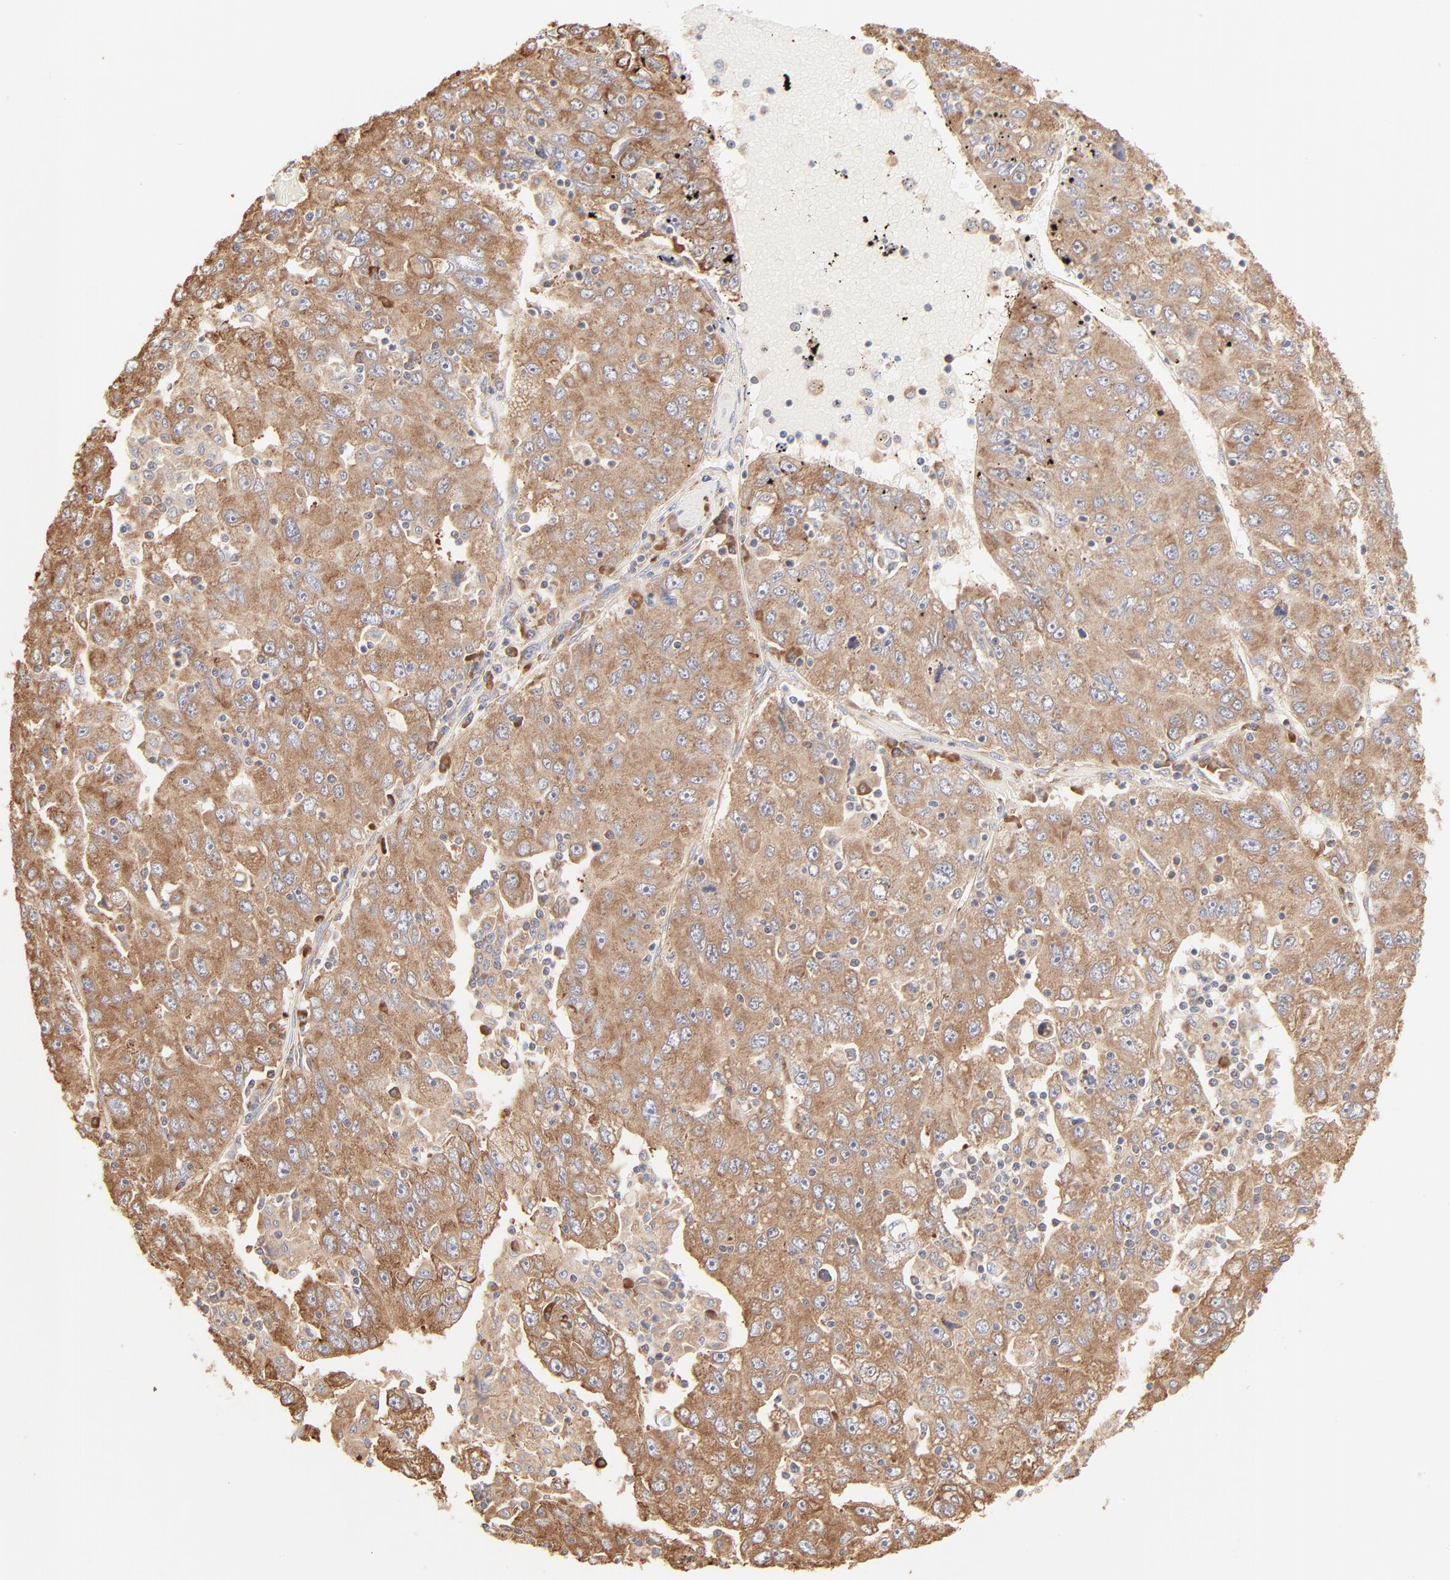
{"staining": {"intensity": "moderate", "quantity": ">75%", "location": "cytoplasmic/membranous"}, "tissue": "liver cancer", "cell_type": "Tumor cells", "image_type": "cancer", "snomed": [{"axis": "morphology", "description": "Carcinoma, Hepatocellular, NOS"}, {"axis": "topography", "description": "Liver"}], "caption": "The histopathology image reveals immunohistochemical staining of liver hepatocellular carcinoma. There is moderate cytoplasmic/membranous positivity is appreciated in approximately >75% of tumor cells. Using DAB (brown) and hematoxylin (blue) stains, captured at high magnification using brightfield microscopy.", "gene": "RPS20", "patient": {"sex": "male", "age": 49}}